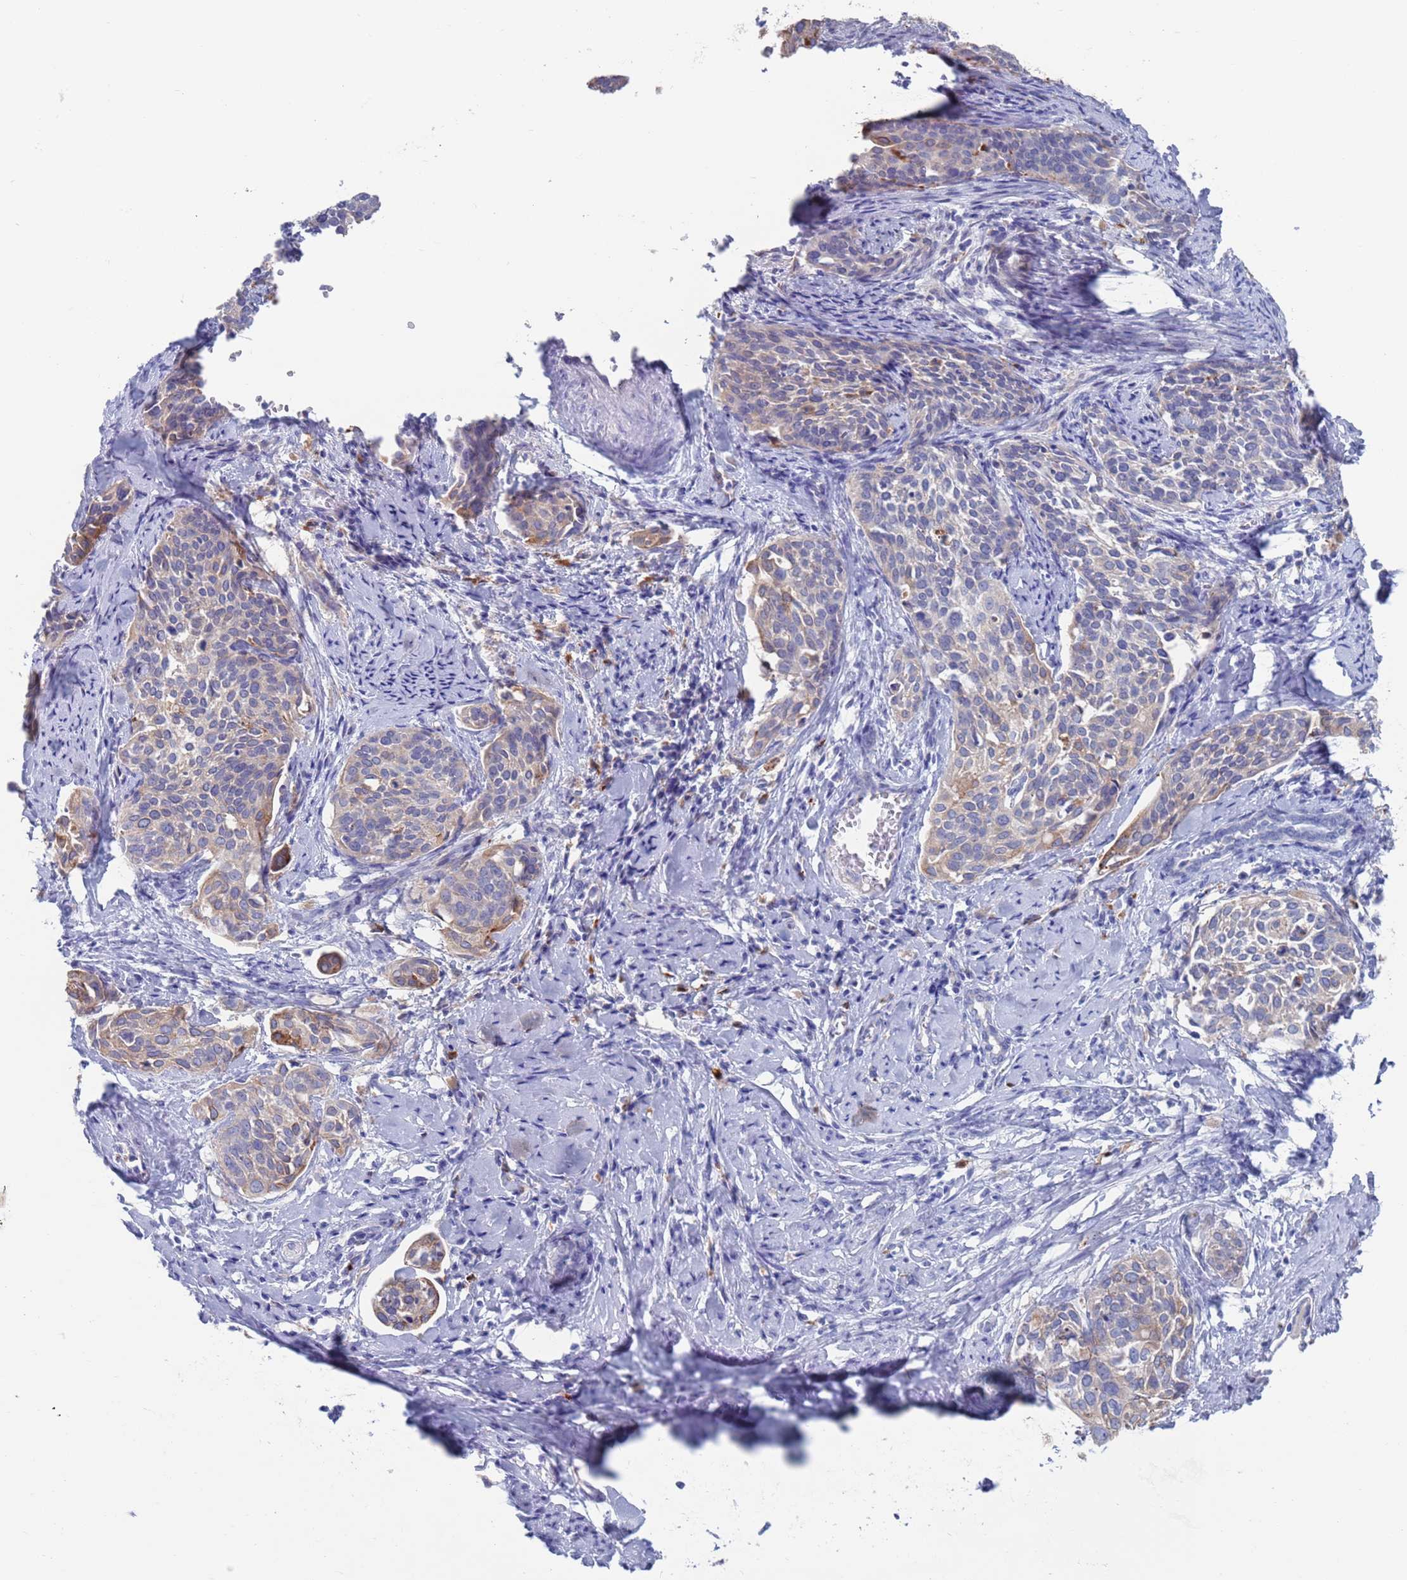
{"staining": {"intensity": "moderate", "quantity": "25%-75%", "location": "cytoplasmic/membranous"}, "tissue": "cervical cancer", "cell_type": "Tumor cells", "image_type": "cancer", "snomed": [{"axis": "morphology", "description": "Squamous cell carcinoma, NOS"}, {"axis": "topography", "description": "Cervix"}], "caption": "A brown stain shows moderate cytoplasmic/membranous staining of a protein in cervical squamous cell carcinoma tumor cells.", "gene": "FUCA1", "patient": {"sex": "female", "age": 44}}